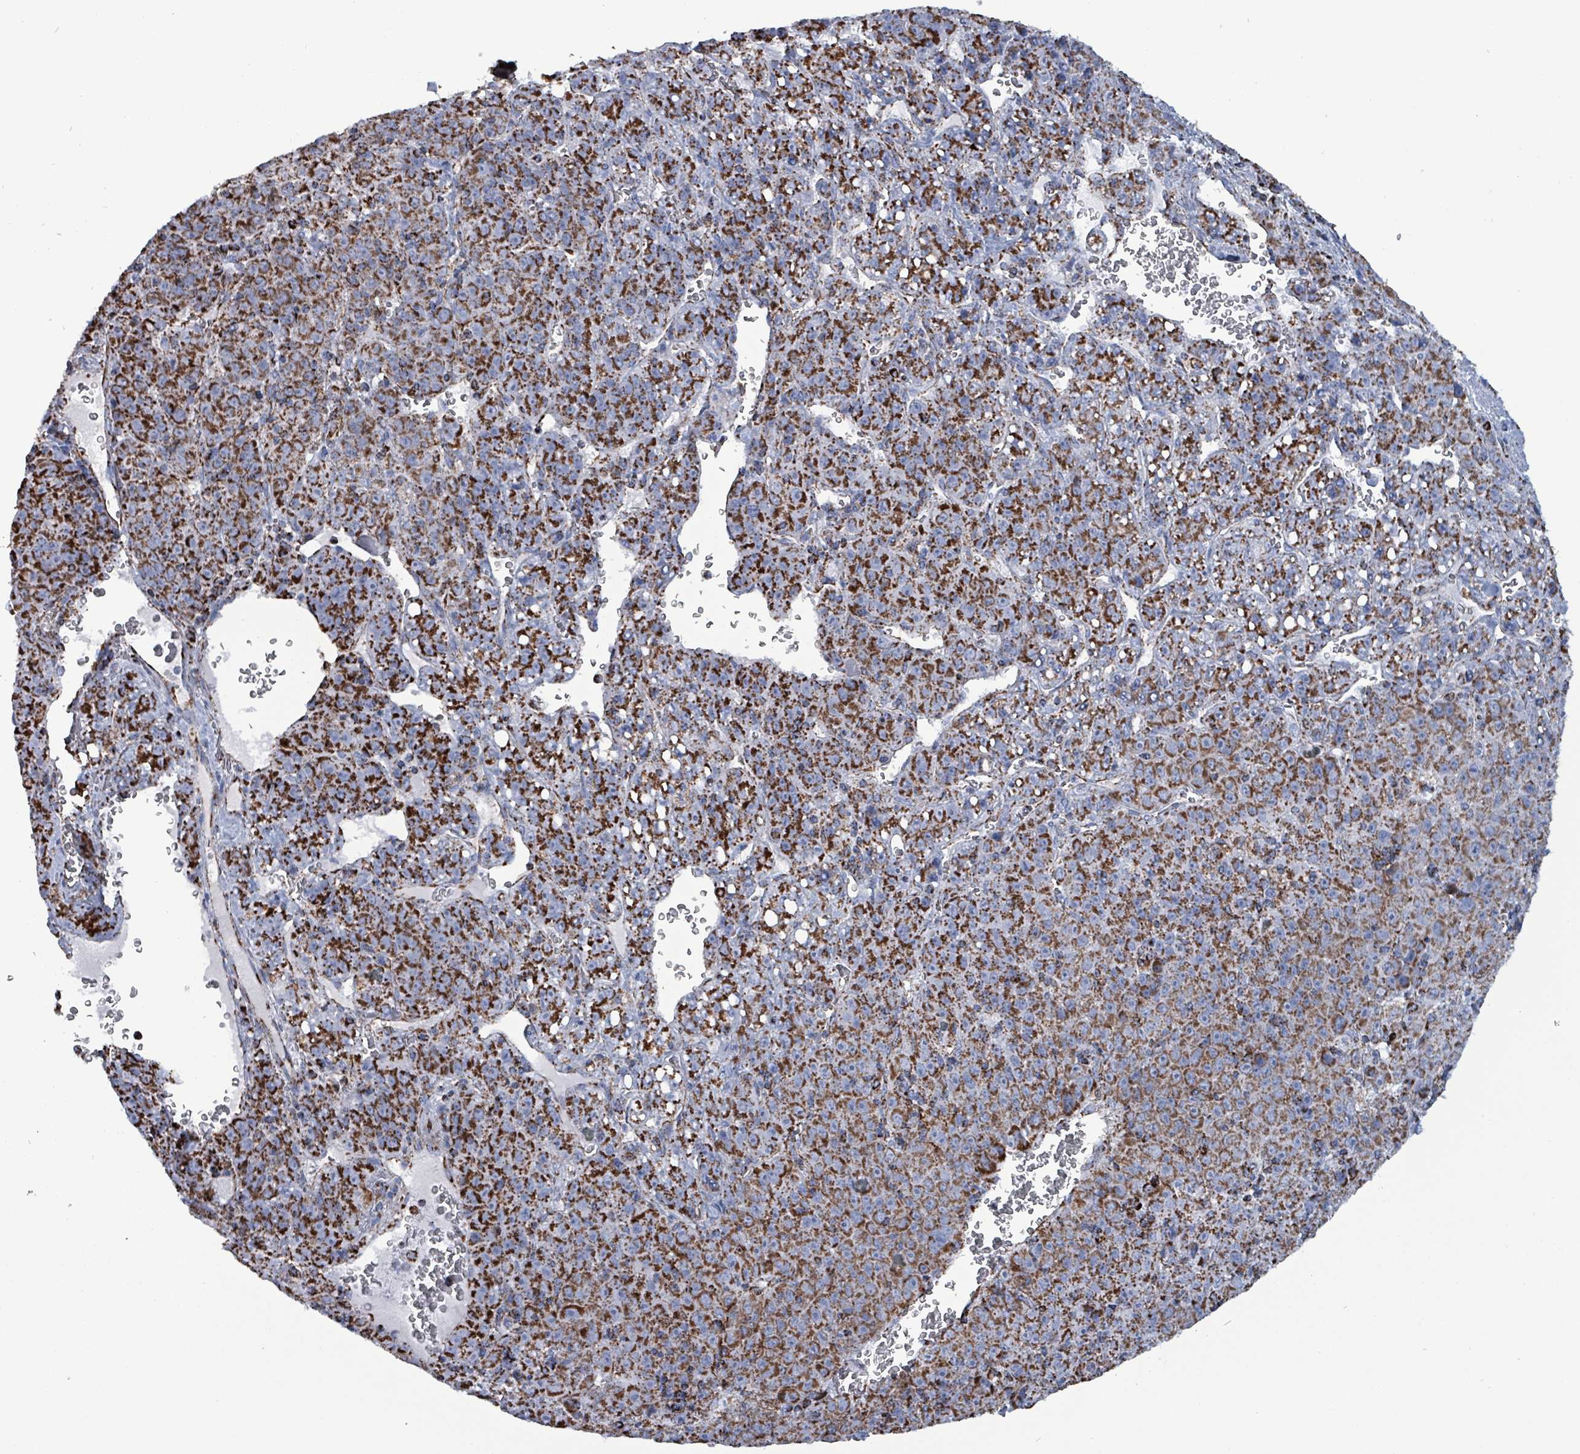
{"staining": {"intensity": "strong", "quantity": ">75%", "location": "cytoplasmic/membranous"}, "tissue": "liver cancer", "cell_type": "Tumor cells", "image_type": "cancer", "snomed": [{"axis": "morphology", "description": "Carcinoma, Hepatocellular, NOS"}, {"axis": "topography", "description": "Liver"}], "caption": "DAB immunohistochemical staining of human liver hepatocellular carcinoma demonstrates strong cytoplasmic/membranous protein positivity in approximately >75% of tumor cells.", "gene": "IDH3B", "patient": {"sex": "female", "age": 53}}